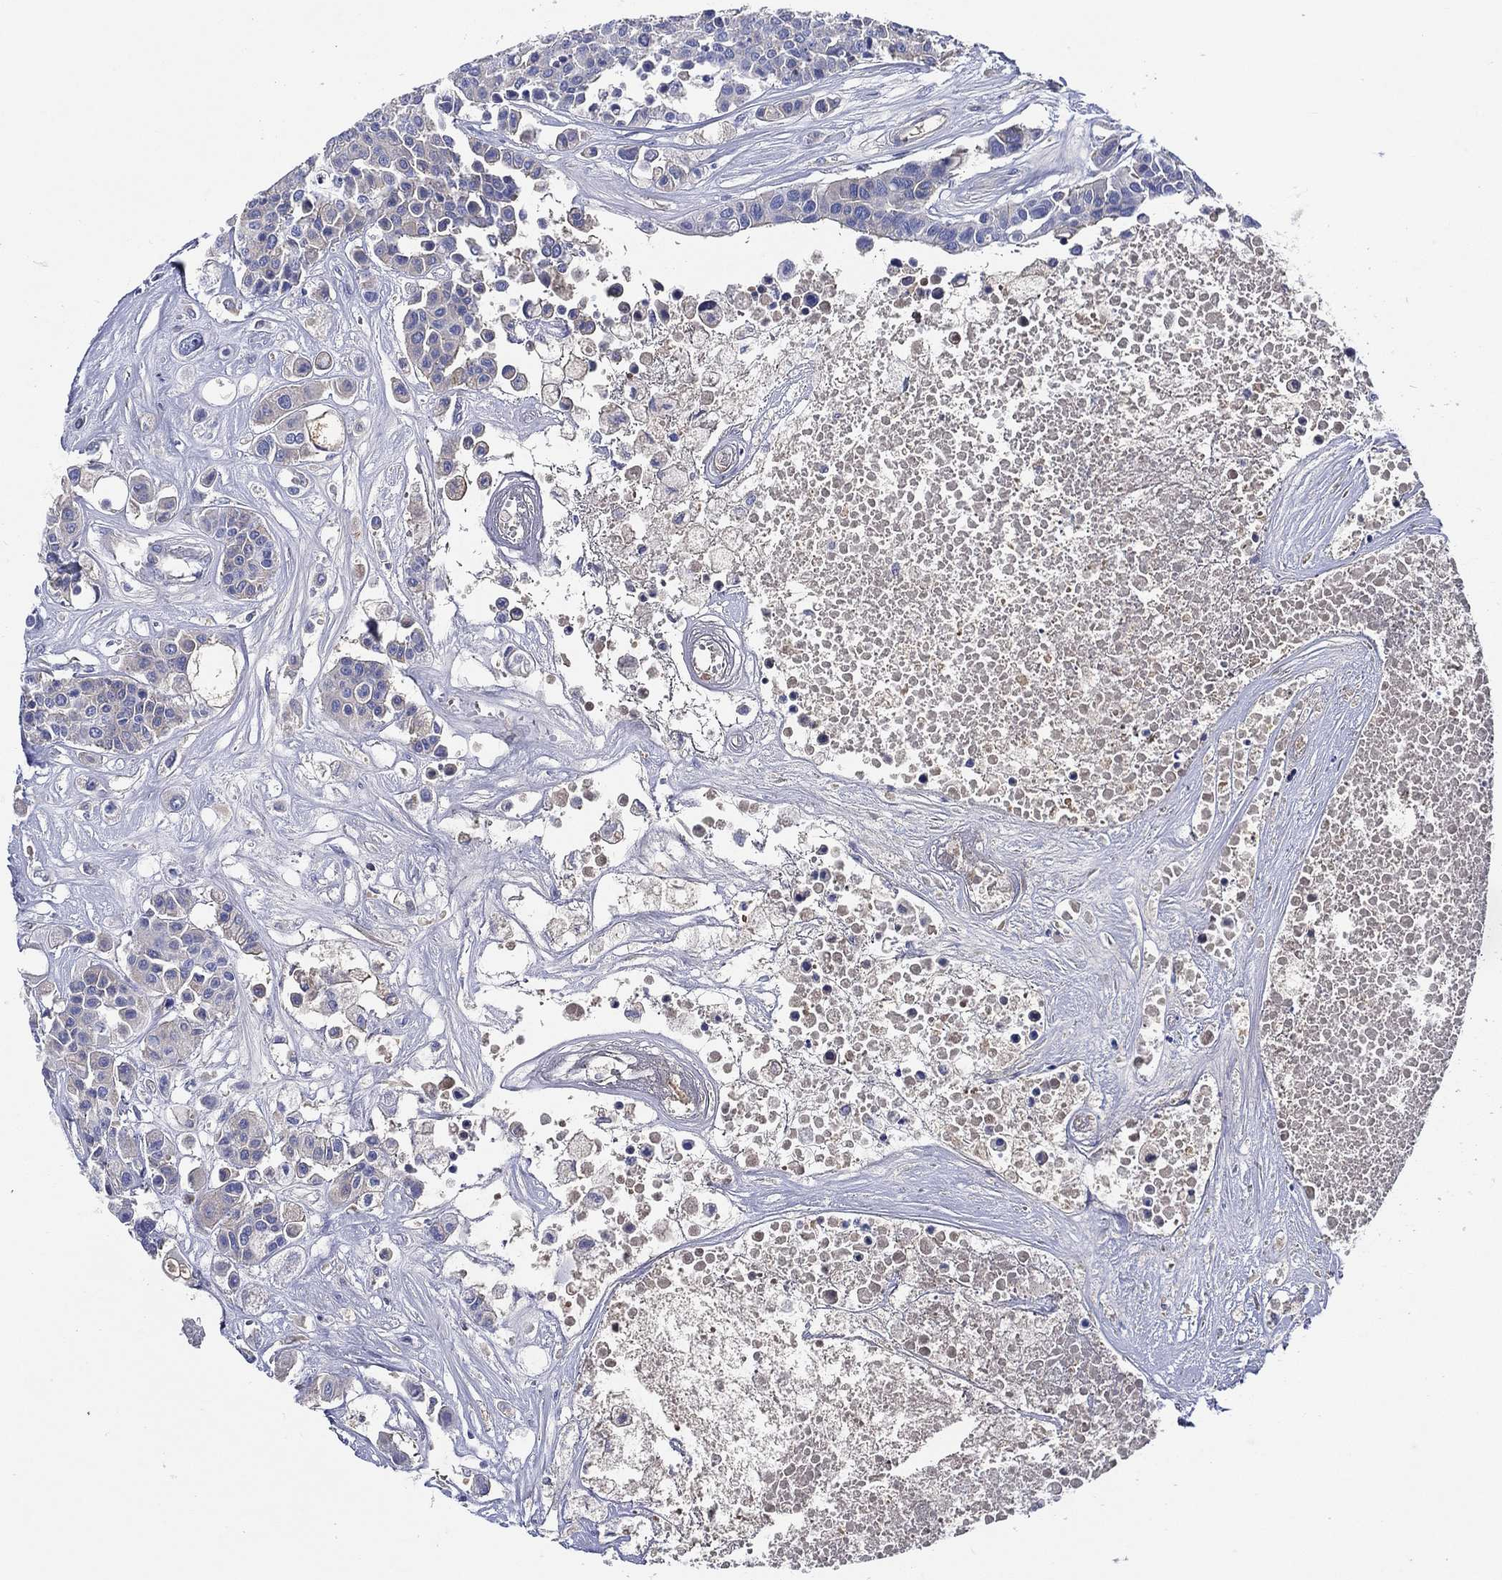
{"staining": {"intensity": "negative", "quantity": "none", "location": "none"}, "tissue": "carcinoid", "cell_type": "Tumor cells", "image_type": "cancer", "snomed": [{"axis": "morphology", "description": "Carcinoid, malignant, NOS"}, {"axis": "topography", "description": "Colon"}], "caption": "Immunohistochemical staining of malignant carcinoid reveals no significant positivity in tumor cells.", "gene": "TMPRSS11D", "patient": {"sex": "male", "age": 81}}